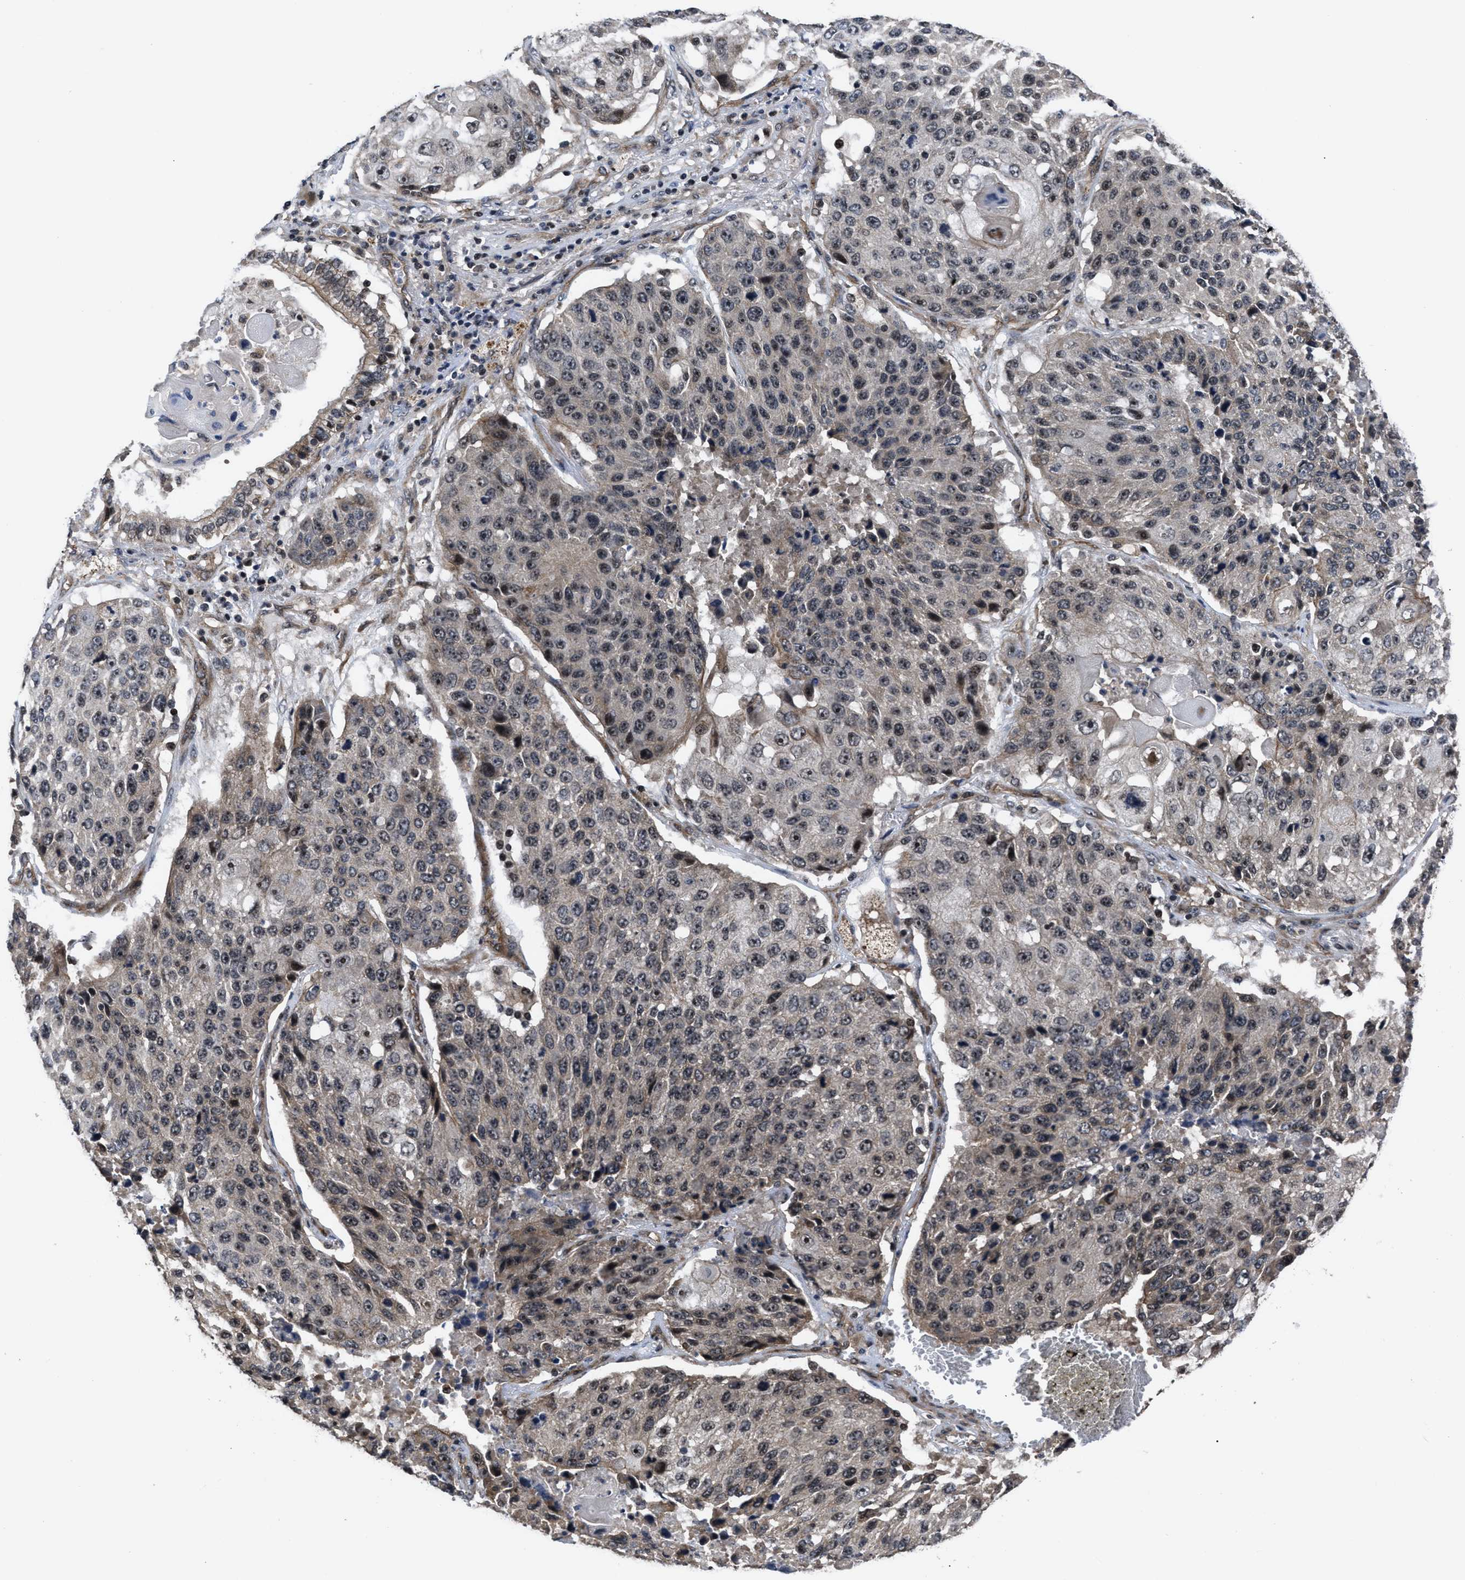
{"staining": {"intensity": "moderate", "quantity": "<25%", "location": "cytoplasmic/membranous,nuclear"}, "tissue": "lung cancer", "cell_type": "Tumor cells", "image_type": "cancer", "snomed": [{"axis": "morphology", "description": "Squamous cell carcinoma, NOS"}, {"axis": "topography", "description": "Lung"}], "caption": "Immunohistochemistry histopathology image of squamous cell carcinoma (lung) stained for a protein (brown), which reveals low levels of moderate cytoplasmic/membranous and nuclear expression in about <25% of tumor cells.", "gene": "DNAJC14", "patient": {"sex": "male", "age": 61}}